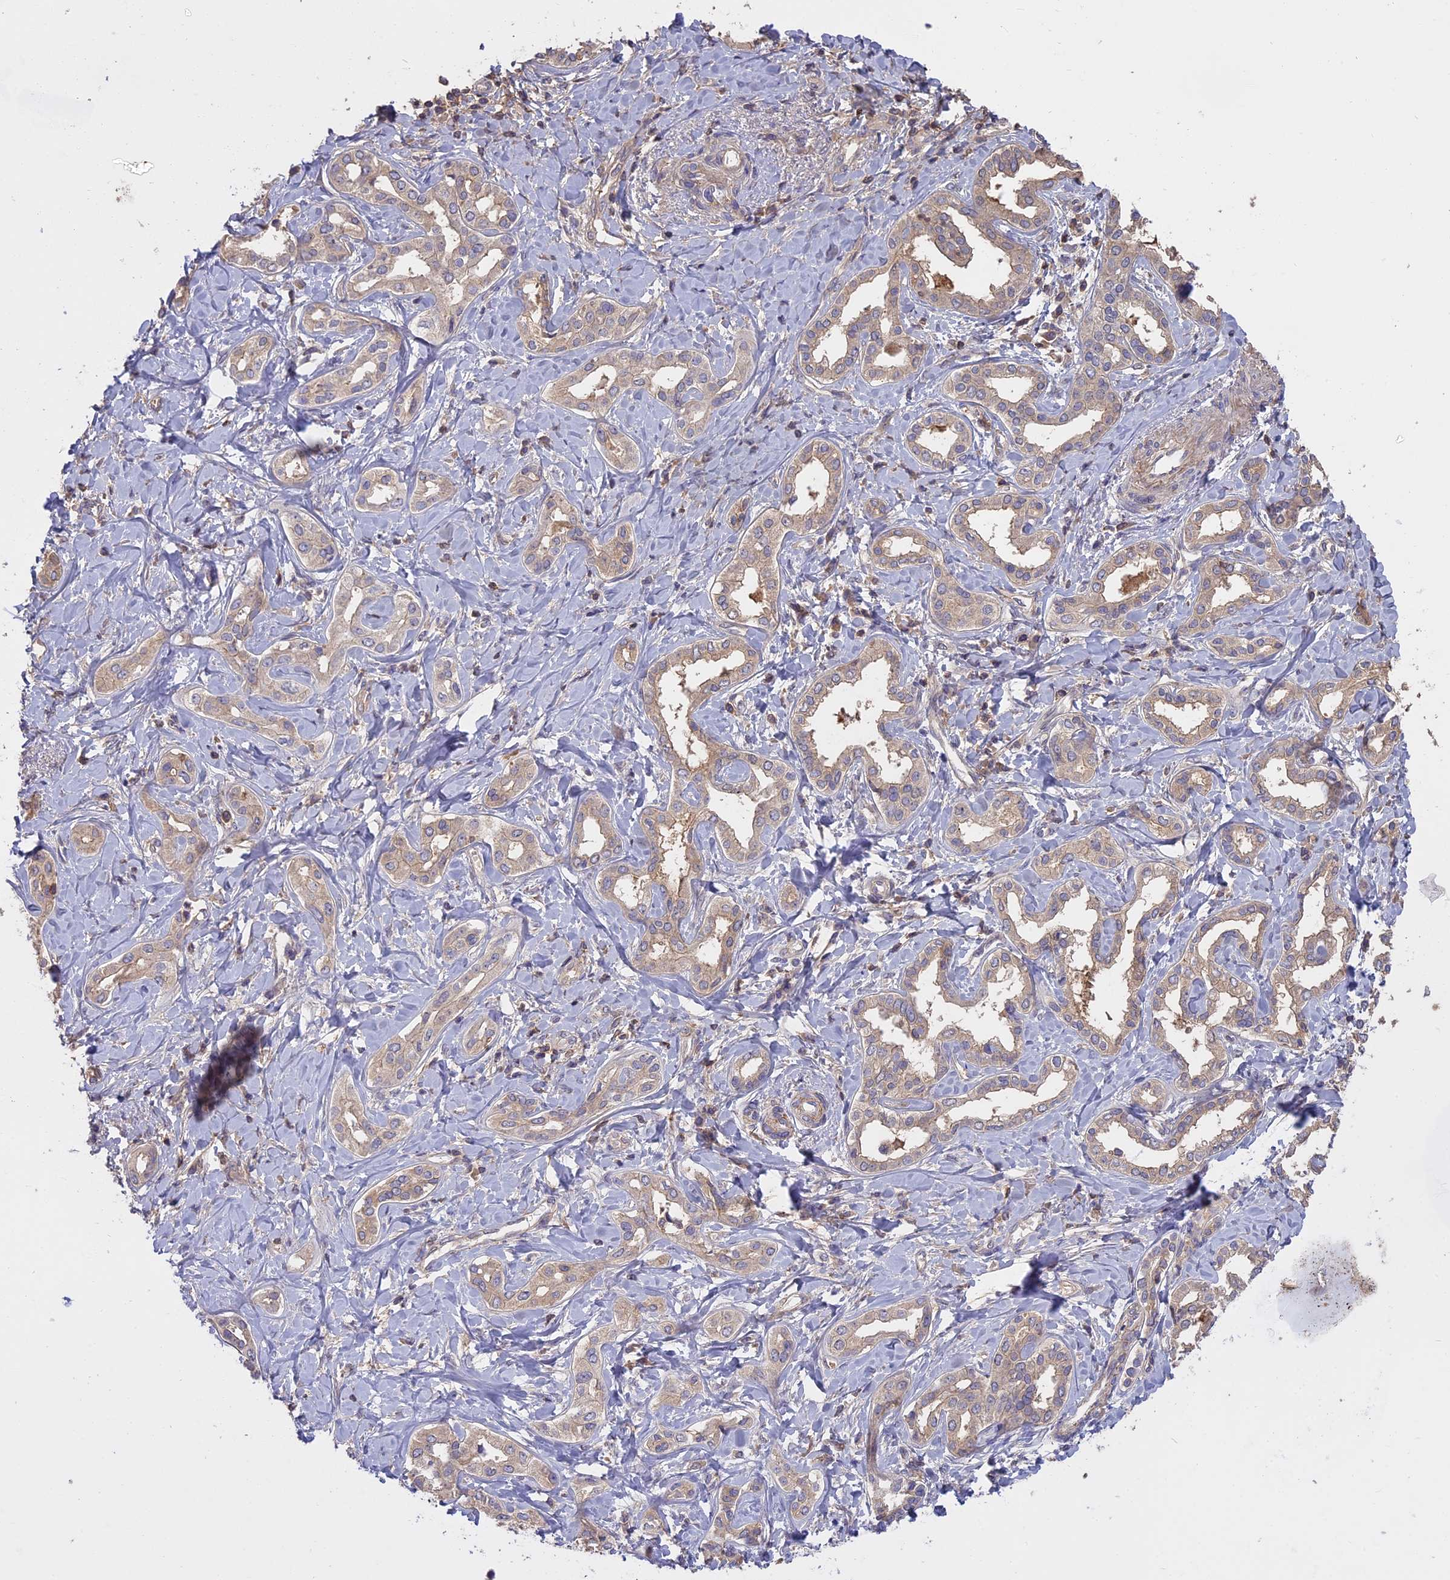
{"staining": {"intensity": "negative", "quantity": "none", "location": "none"}, "tissue": "liver cancer", "cell_type": "Tumor cells", "image_type": "cancer", "snomed": [{"axis": "morphology", "description": "Cholangiocarcinoma"}, {"axis": "topography", "description": "Liver"}], "caption": "Photomicrograph shows no significant protein positivity in tumor cells of liver cancer (cholangiocarcinoma). (Stains: DAB (3,3'-diaminobenzidine) IHC with hematoxylin counter stain, Microscopy: brightfield microscopy at high magnification).", "gene": "CFAP119", "patient": {"sex": "female", "age": 77}}